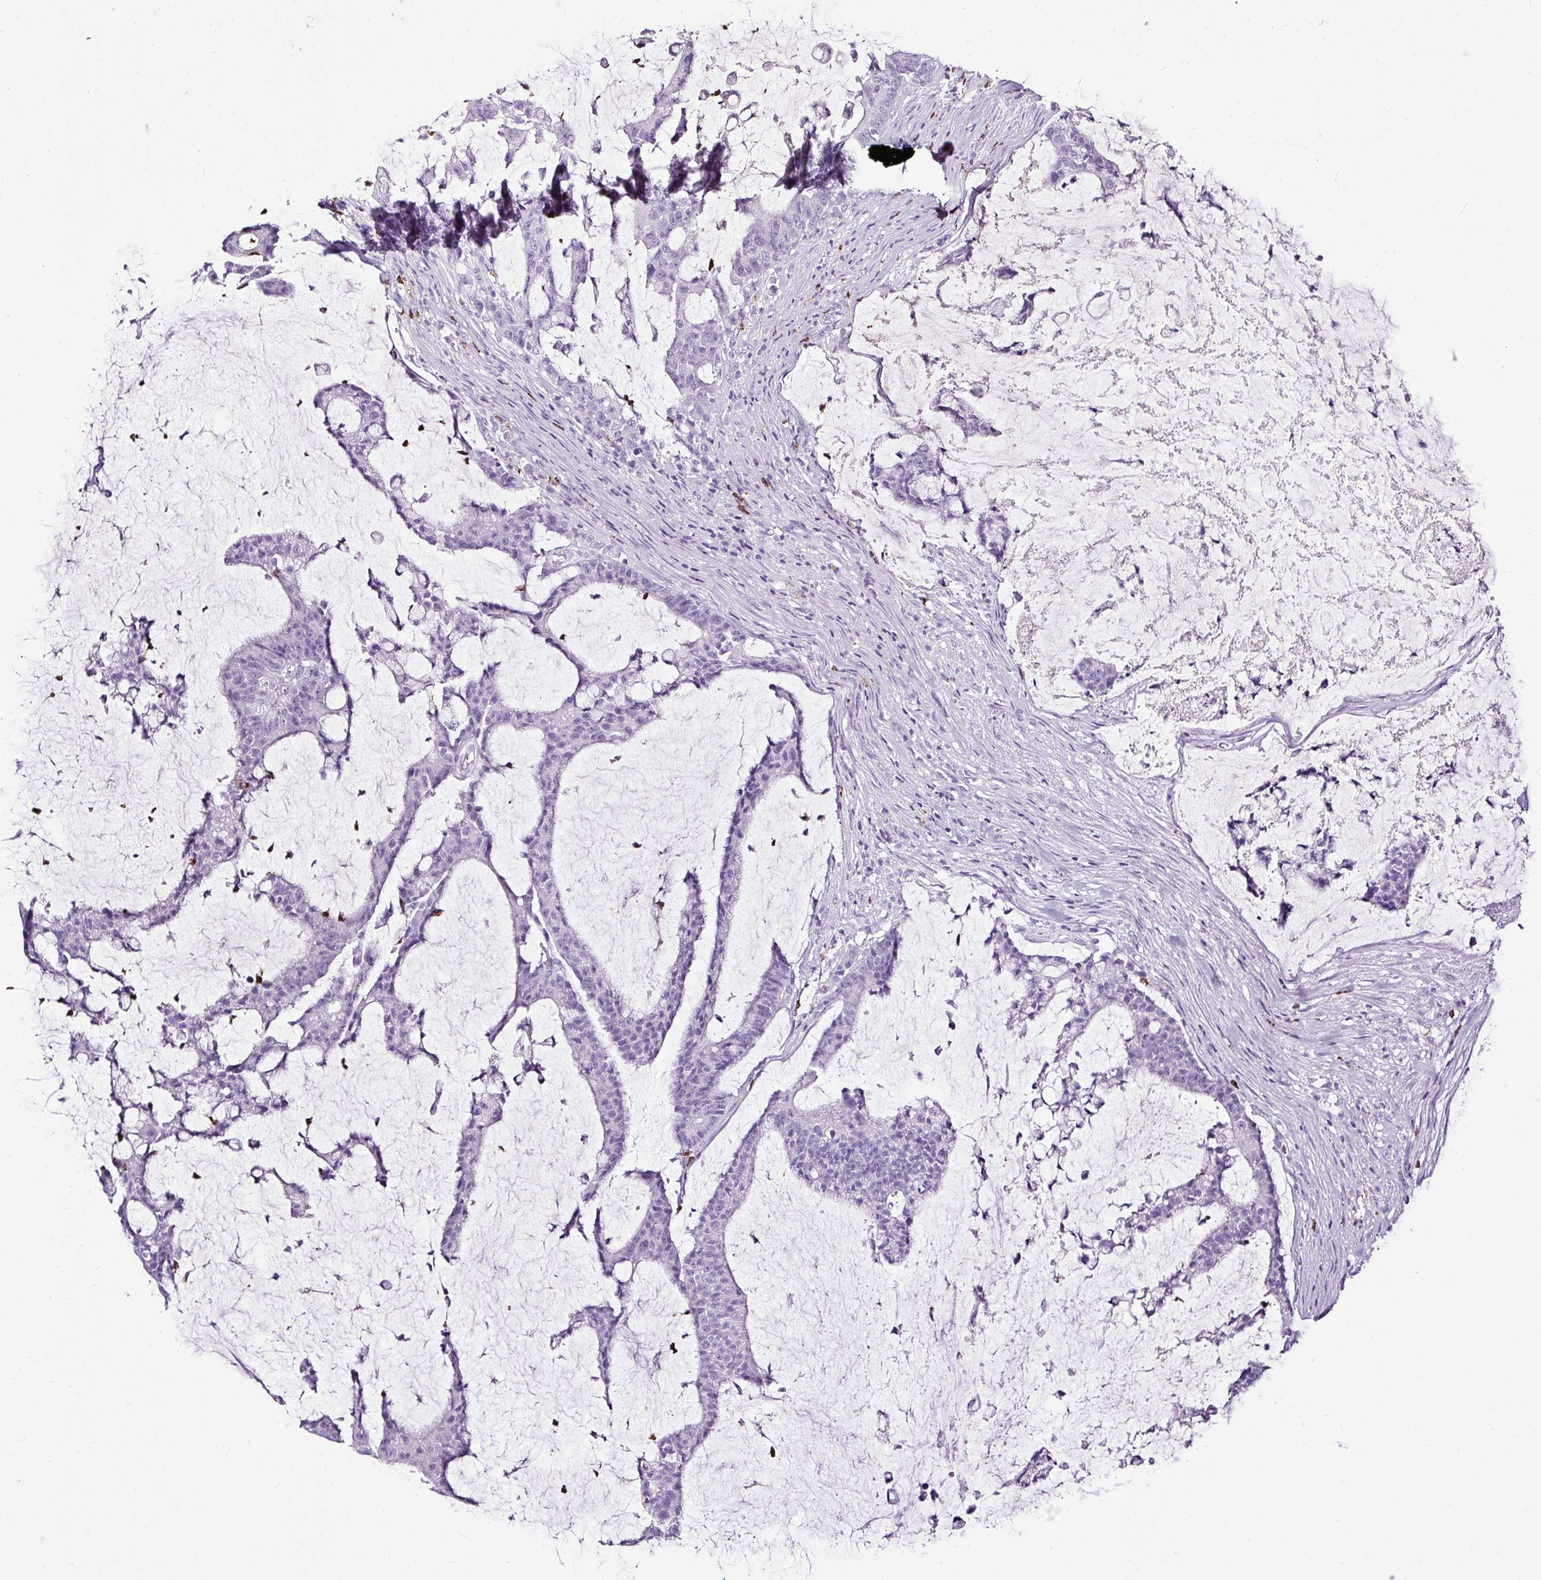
{"staining": {"intensity": "negative", "quantity": "none", "location": "none"}, "tissue": "colorectal cancer", "cell_type": "Tumor cells", "image_type": "cancer", "snomed": [{"axis": "morphology", "description": "Adenocarcinoma, NOS"}, {"axis": "topography", "description": "Colon"}], "caption": "Tumor cells are negative for brown protein staining in colorectal adenocarcinoma. Nuclei are stained in blue.", "gene": "SLC7A8", "patient": {"sex": "female", "age": 84}}